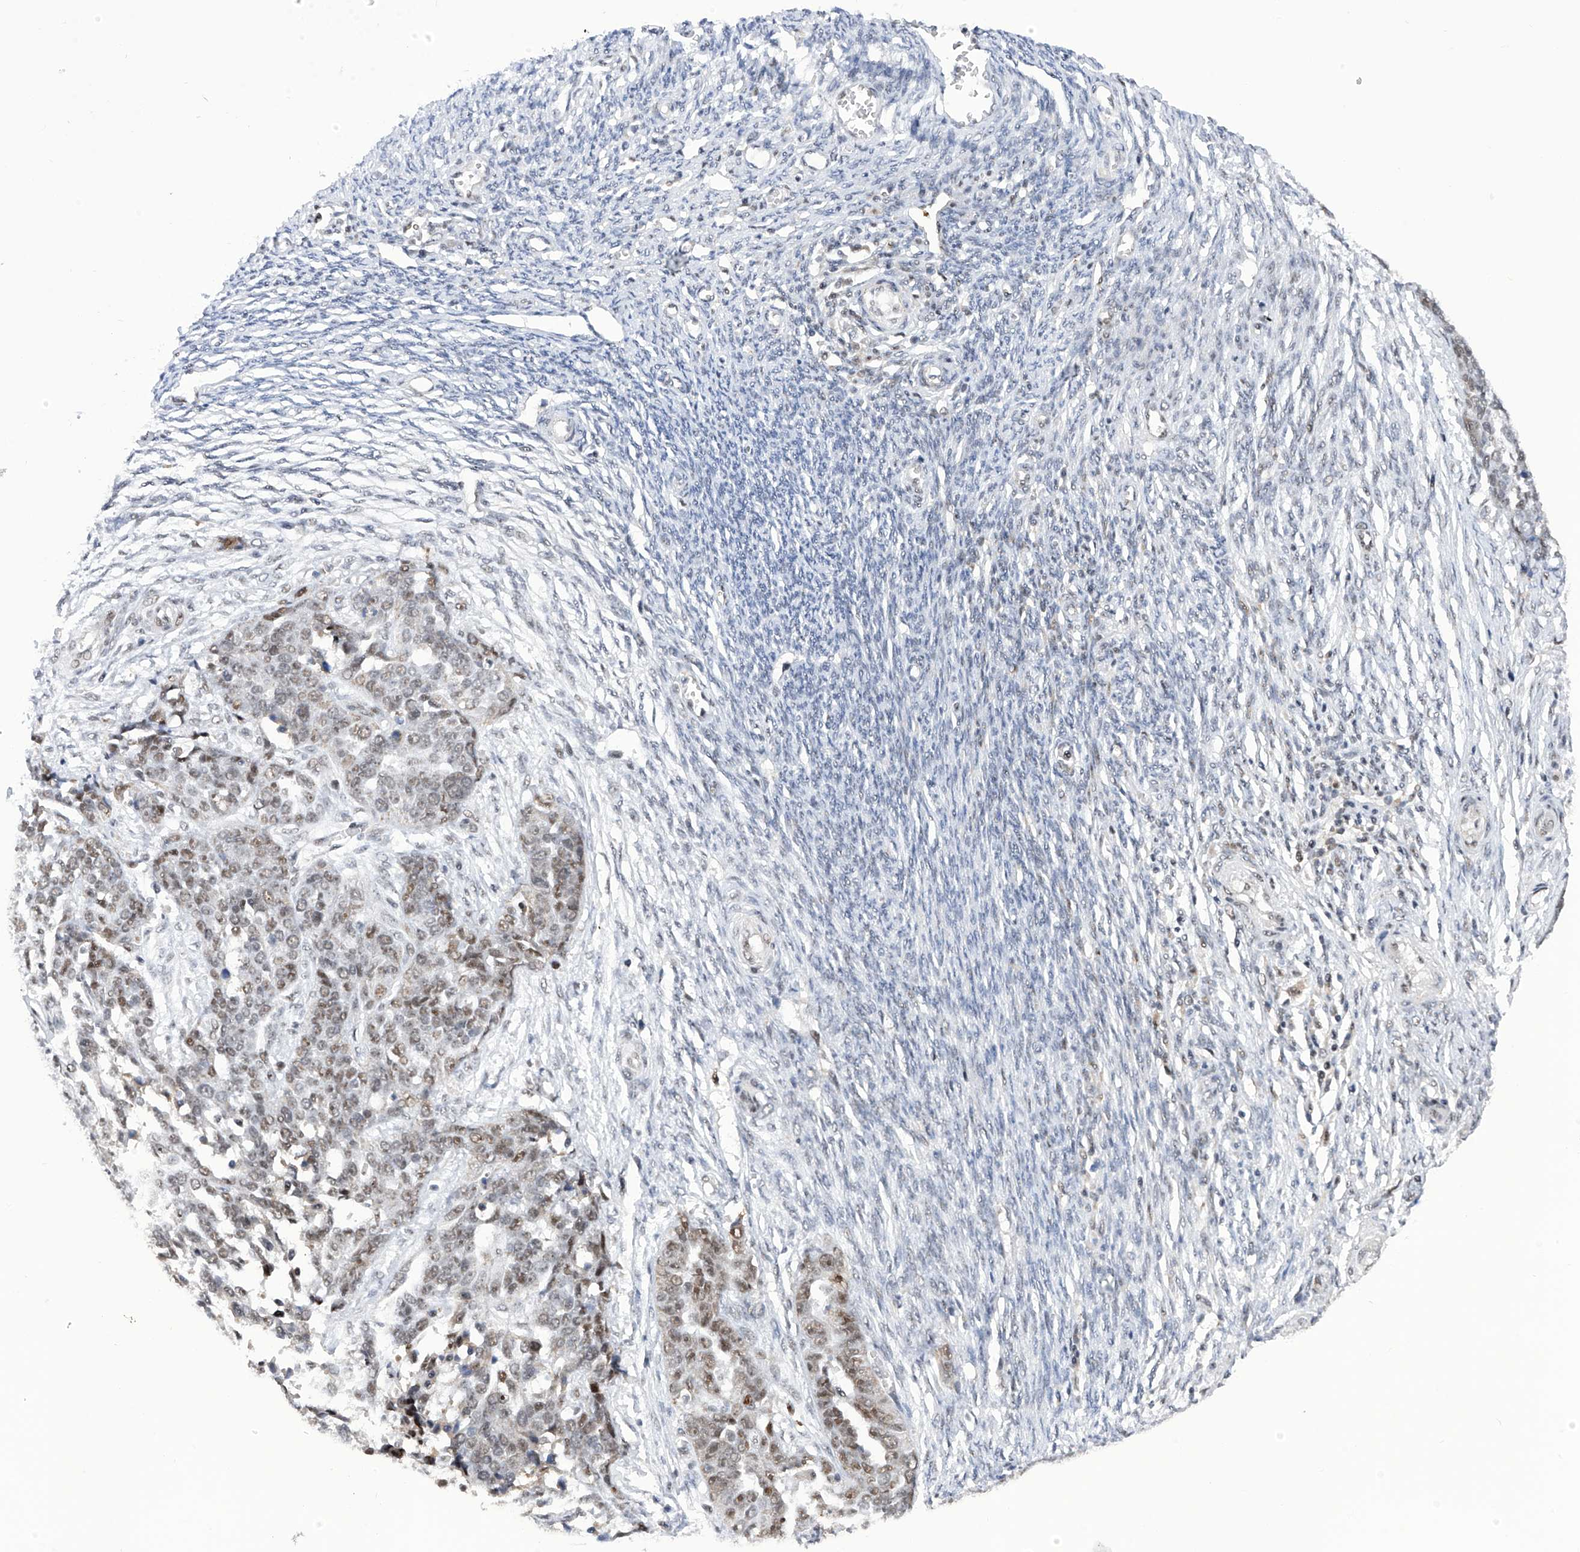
{"staining": {"intensity": "moderate", "quantity": ">75%", "location": "nuclear"}, "tissue": "ovarian cancer", "cell_type": "Tumor cells", "image_type": "cancer", "snomed": [{"axis": "morphology", "description": "Cystadenocarcinoma, serous, NOS"}, {"axis": "topography", "description": "Ovary"}], "caption": "IHC micrograph of ovarian serous cystadenocarcinoma stained for a protein (brown), which reveals medium levels of moderate nuclear staining in approximately >75% of tumor cells.", "gene": "RAD54L", "patient": {"sex": "female", "age": 44}}